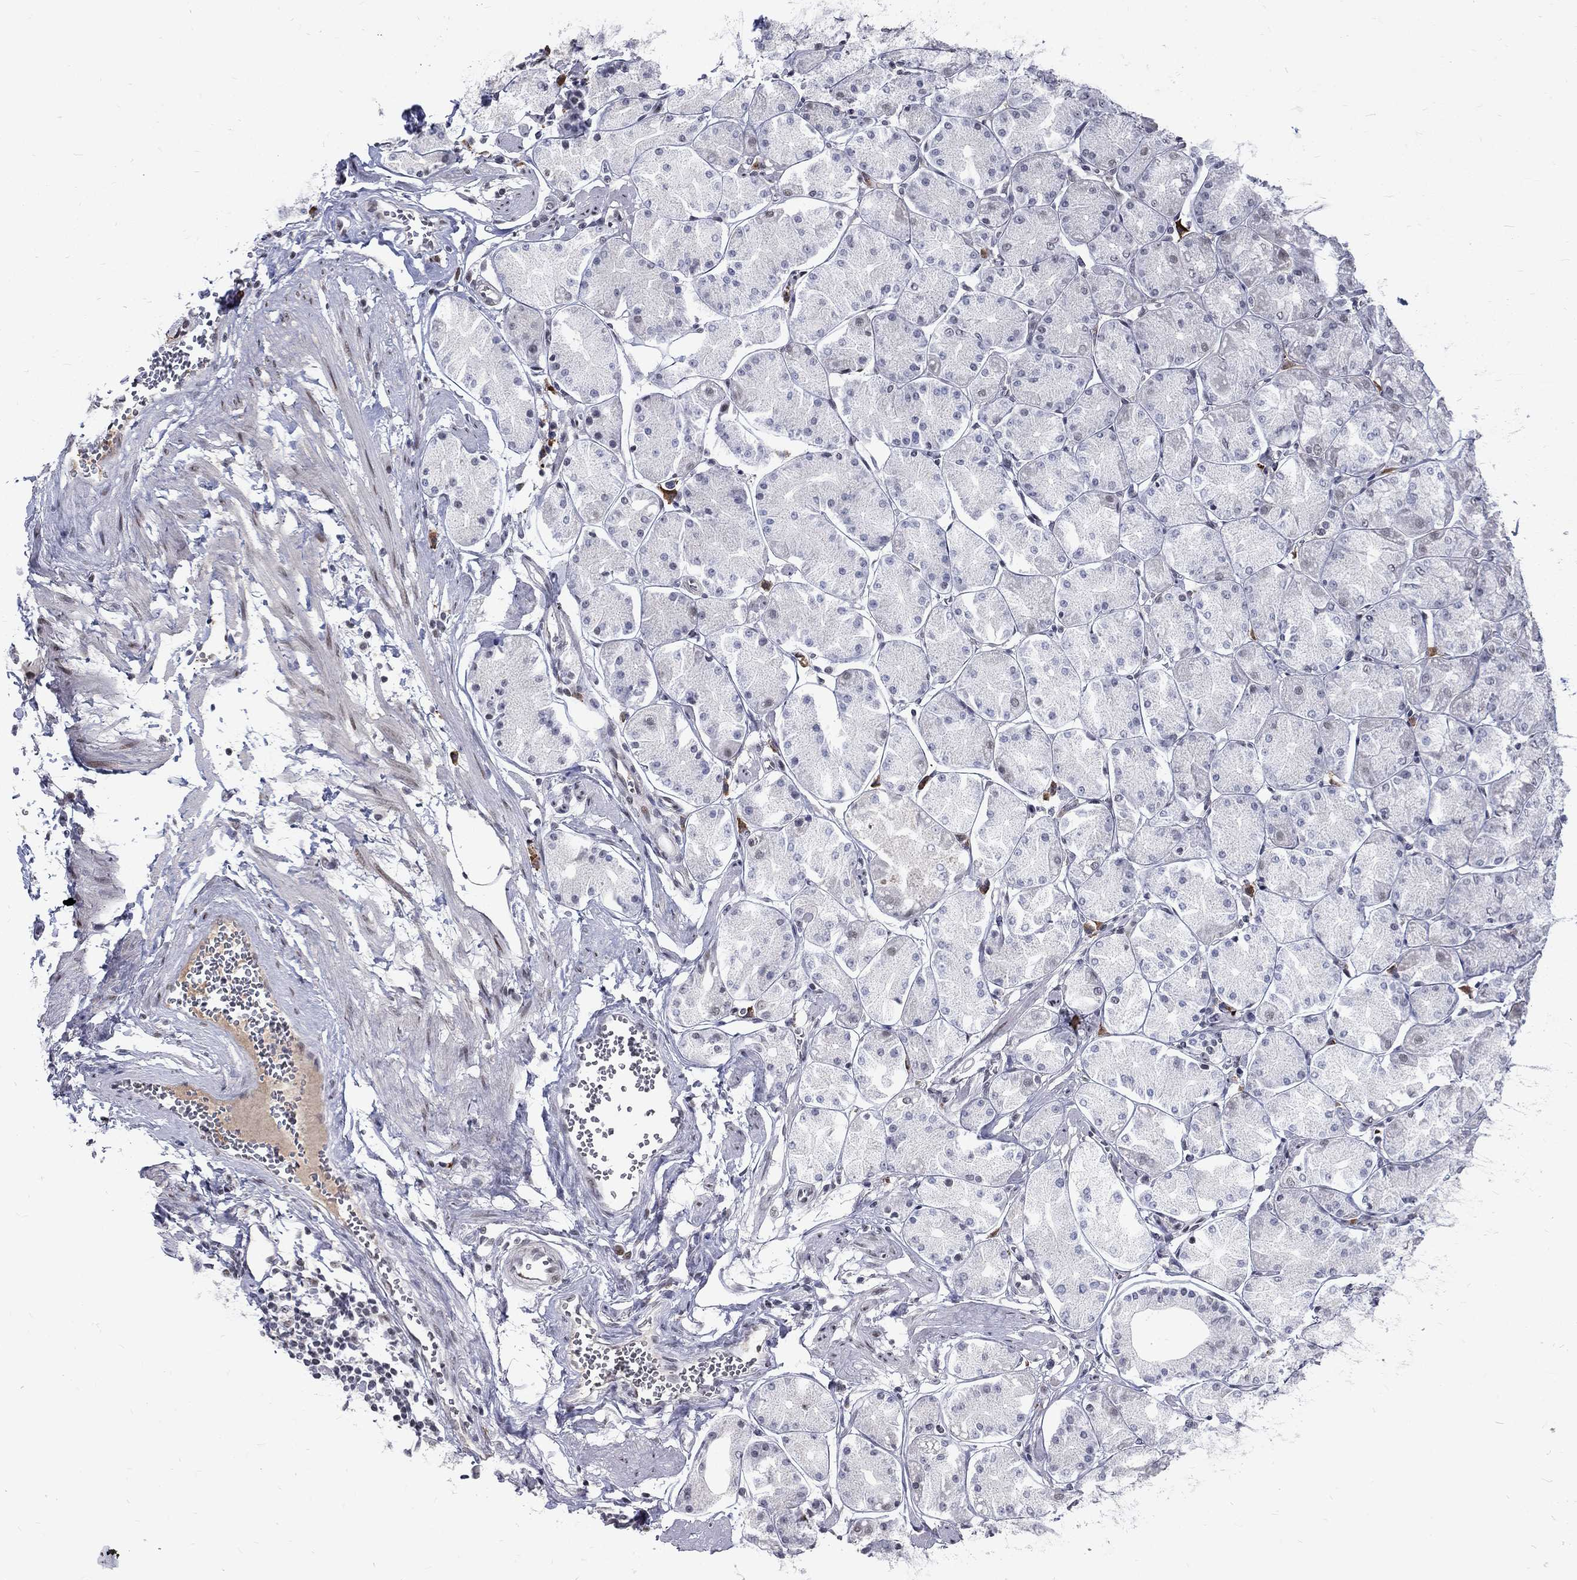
{"staining": {"intensity": "weak", "quantity": "<25%", "location": "nuclear"}, "tissue": "stomach", "cell_type": "Glandular cells", "image_type": "normal", "snomed": [{"axis": "morphology", "description": "Normal tissue, NOS"}, {"axis": "topography", "description": "Stomach, upper"}], "caption": "This histopathology image is of benign stomach stained with IHC to label a protein in brown with the nuclei are counter-stained blue. There is no staining in glandular cells. The staining is performed using DAB (3,3'-diaminobenzidine) brown chromogen with nuclei counter-stained in using hematoxylin.", "gene": "TCEAL1", "patient": {"sex": "male", "age": 60}}